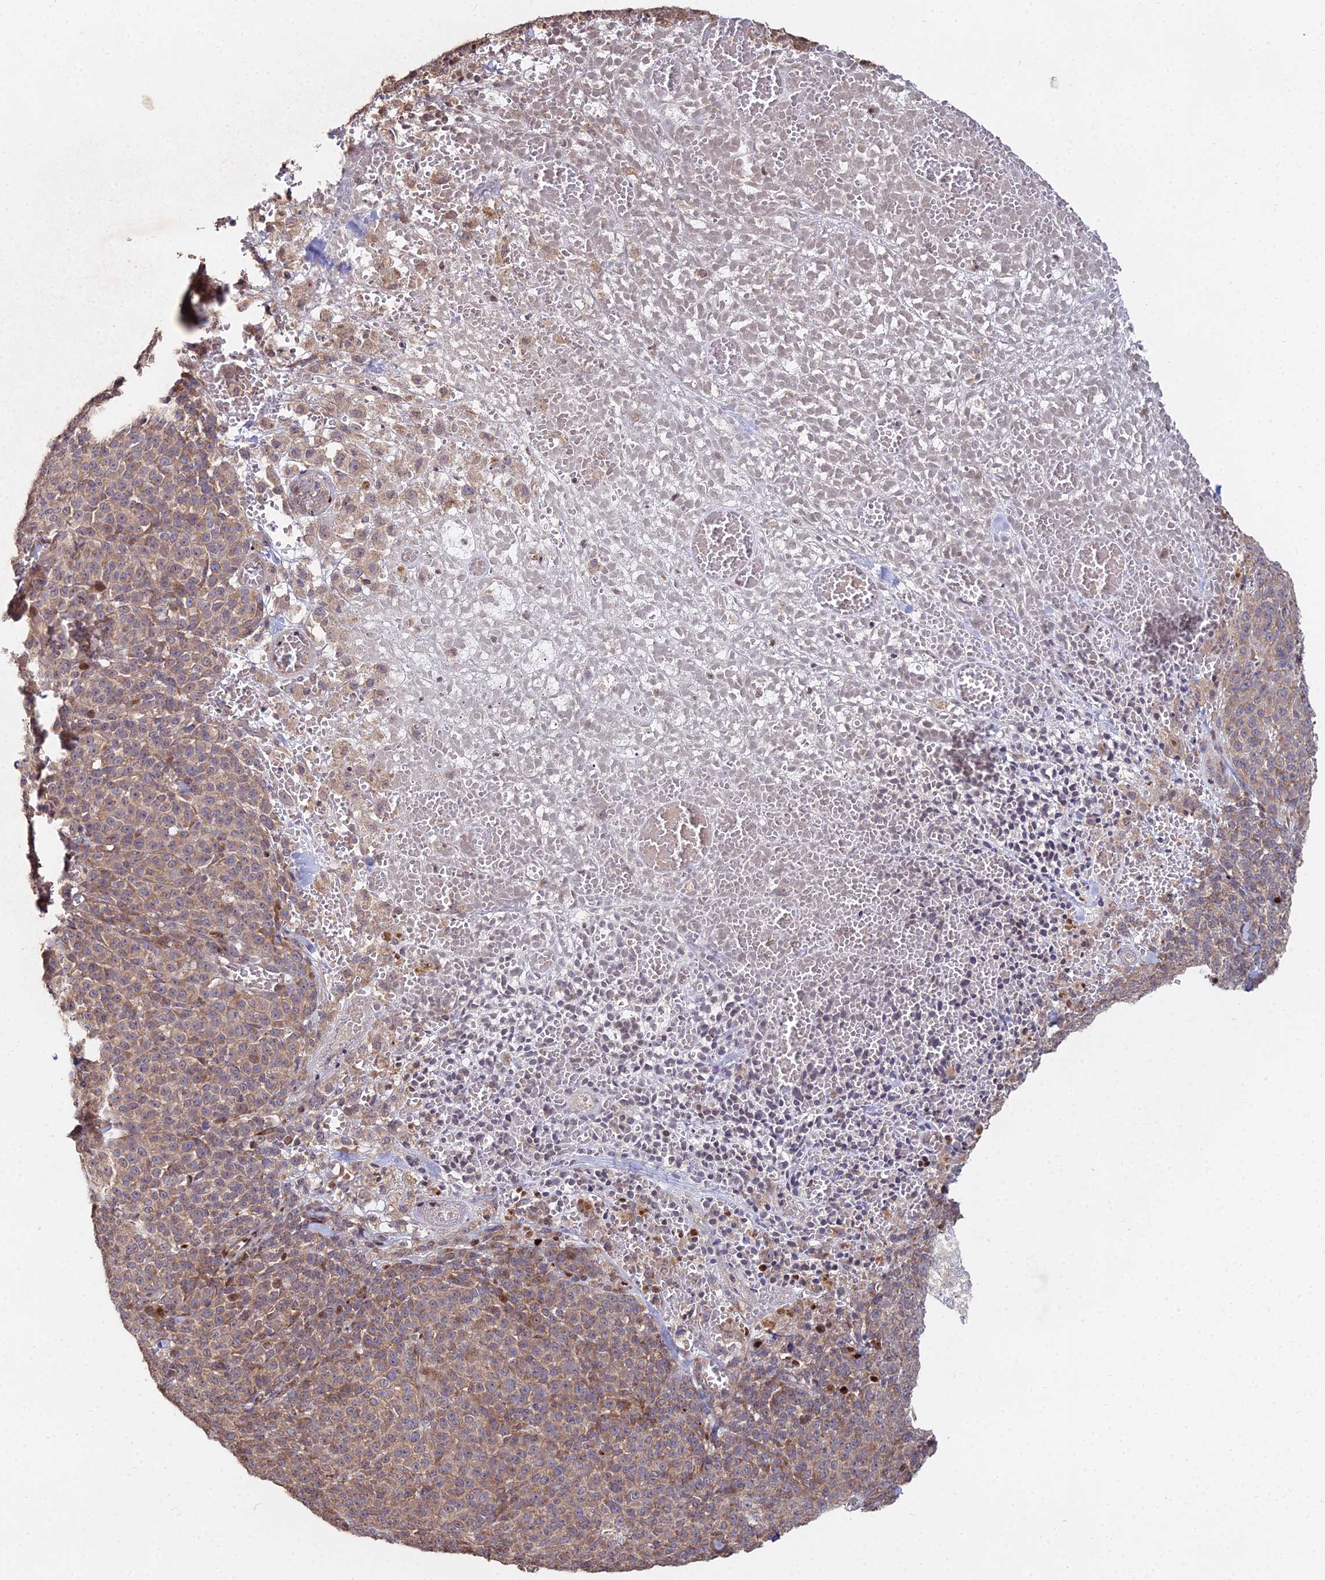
{"staining": {"intensity": "moderate", "quantity": ">75%", "location": "cytoplasmic/membranous"}, "tissue": "melanoma", "cell_type": "Tumor cells", "image_type": "cancer", "snomed": [{"axis": "morphology", "description": "Normal tissue, NOS"}, {"axis": "morphology", "description": "Malignant melanoma, NOS"}, {"axis": "topography", "description": "Skin"}], "caption": "The immunohistochemical stain shows moderate cytoplasmic/membranous expression in tumor cells of melanoma tissue.", "gene": "RBMS2", "patient": {"sex": "female", "age": 34}}